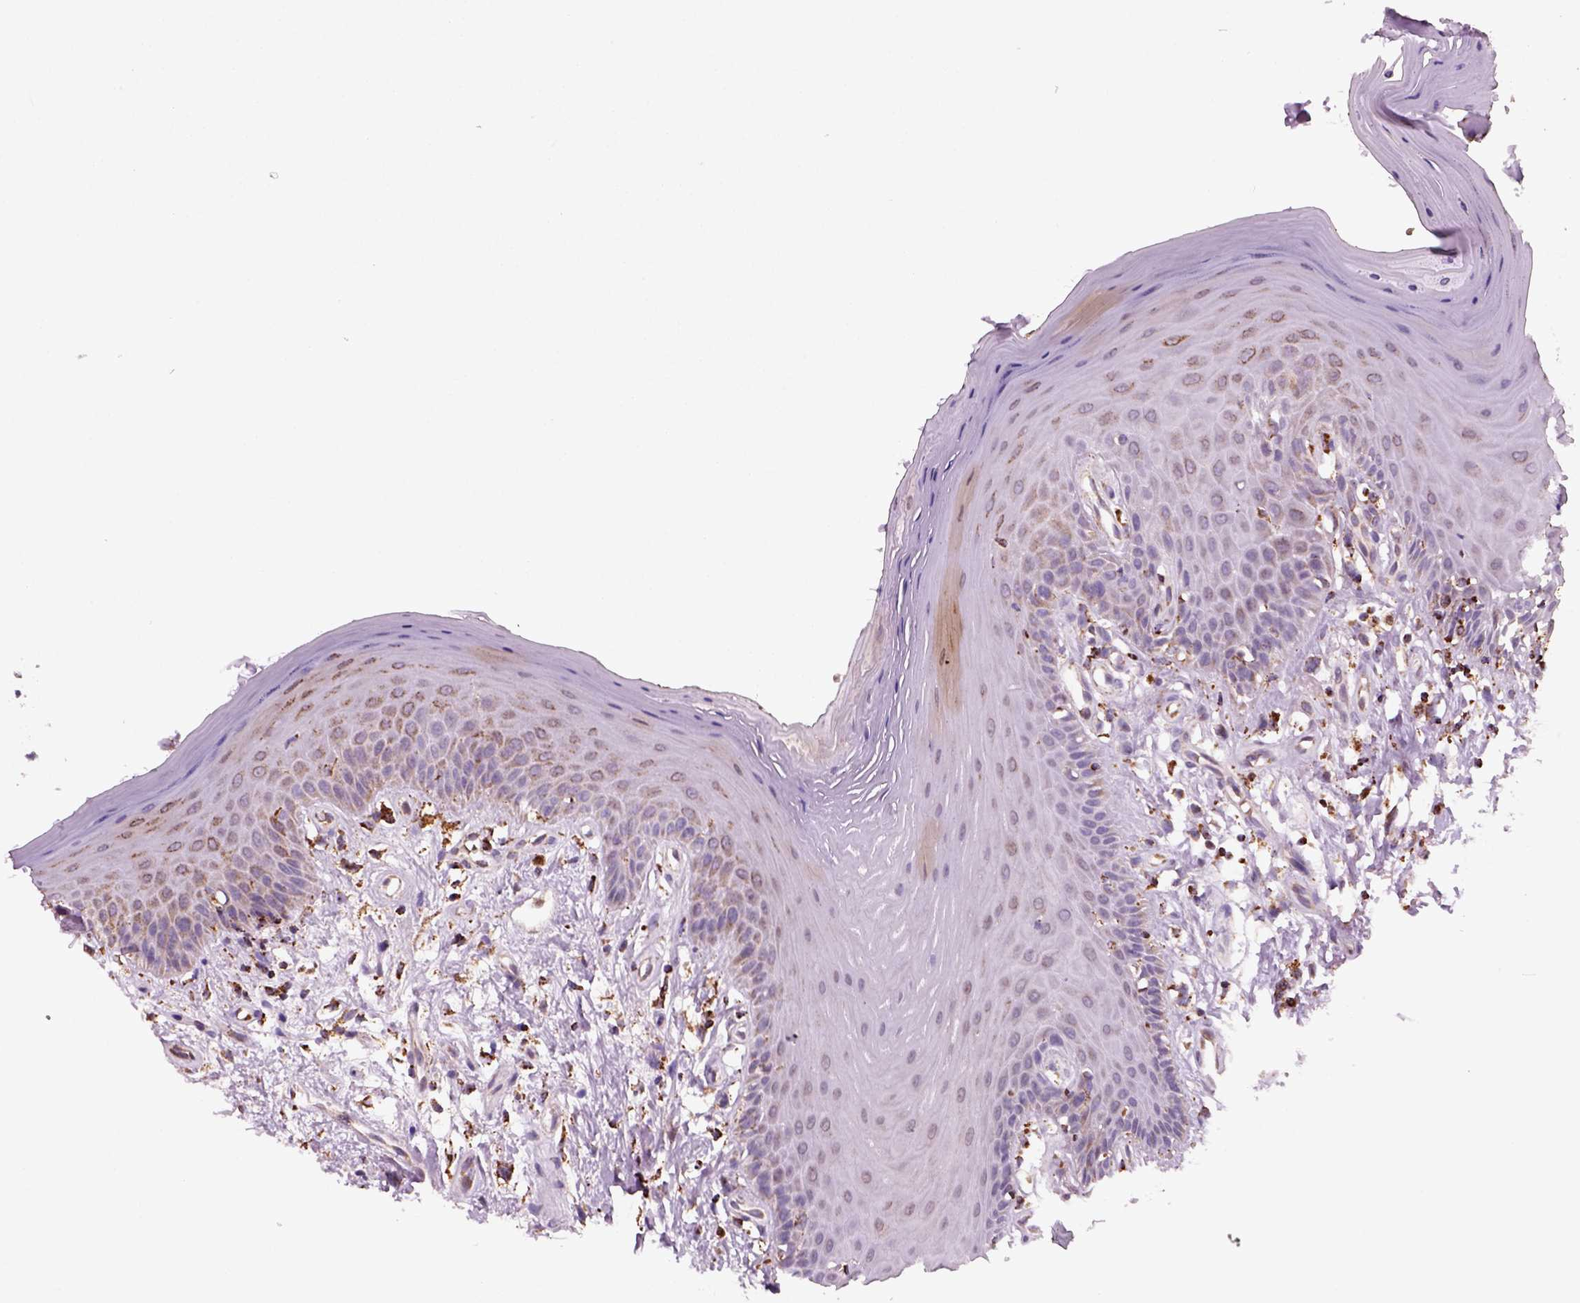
{"staining": {"intensity": "moderate", "quantity": "<25%", "location": "cytoplasmic/membranous"}, "tissue": "oral mucosa", "cell_type": "Squamous epithelial cells", "image_type": "normal", "snomed": [{"axis": "morphology", "description": "Normal tissue, NOS"}, {"axis": "morphology", "description": "Normal morphology"}, {"axis": "topography", "description": "Oral tissue"}], "caption": "Protein positivity by immunohistochemistry demonstrates moderate cytoplasmic/membranous staining in about <25% of squamous epithelial cells in normal oral mucosa. Nuclei are stained in blue.", "gene": "NUDT16L1", "patient": {"sex": "female", "age": 76}}